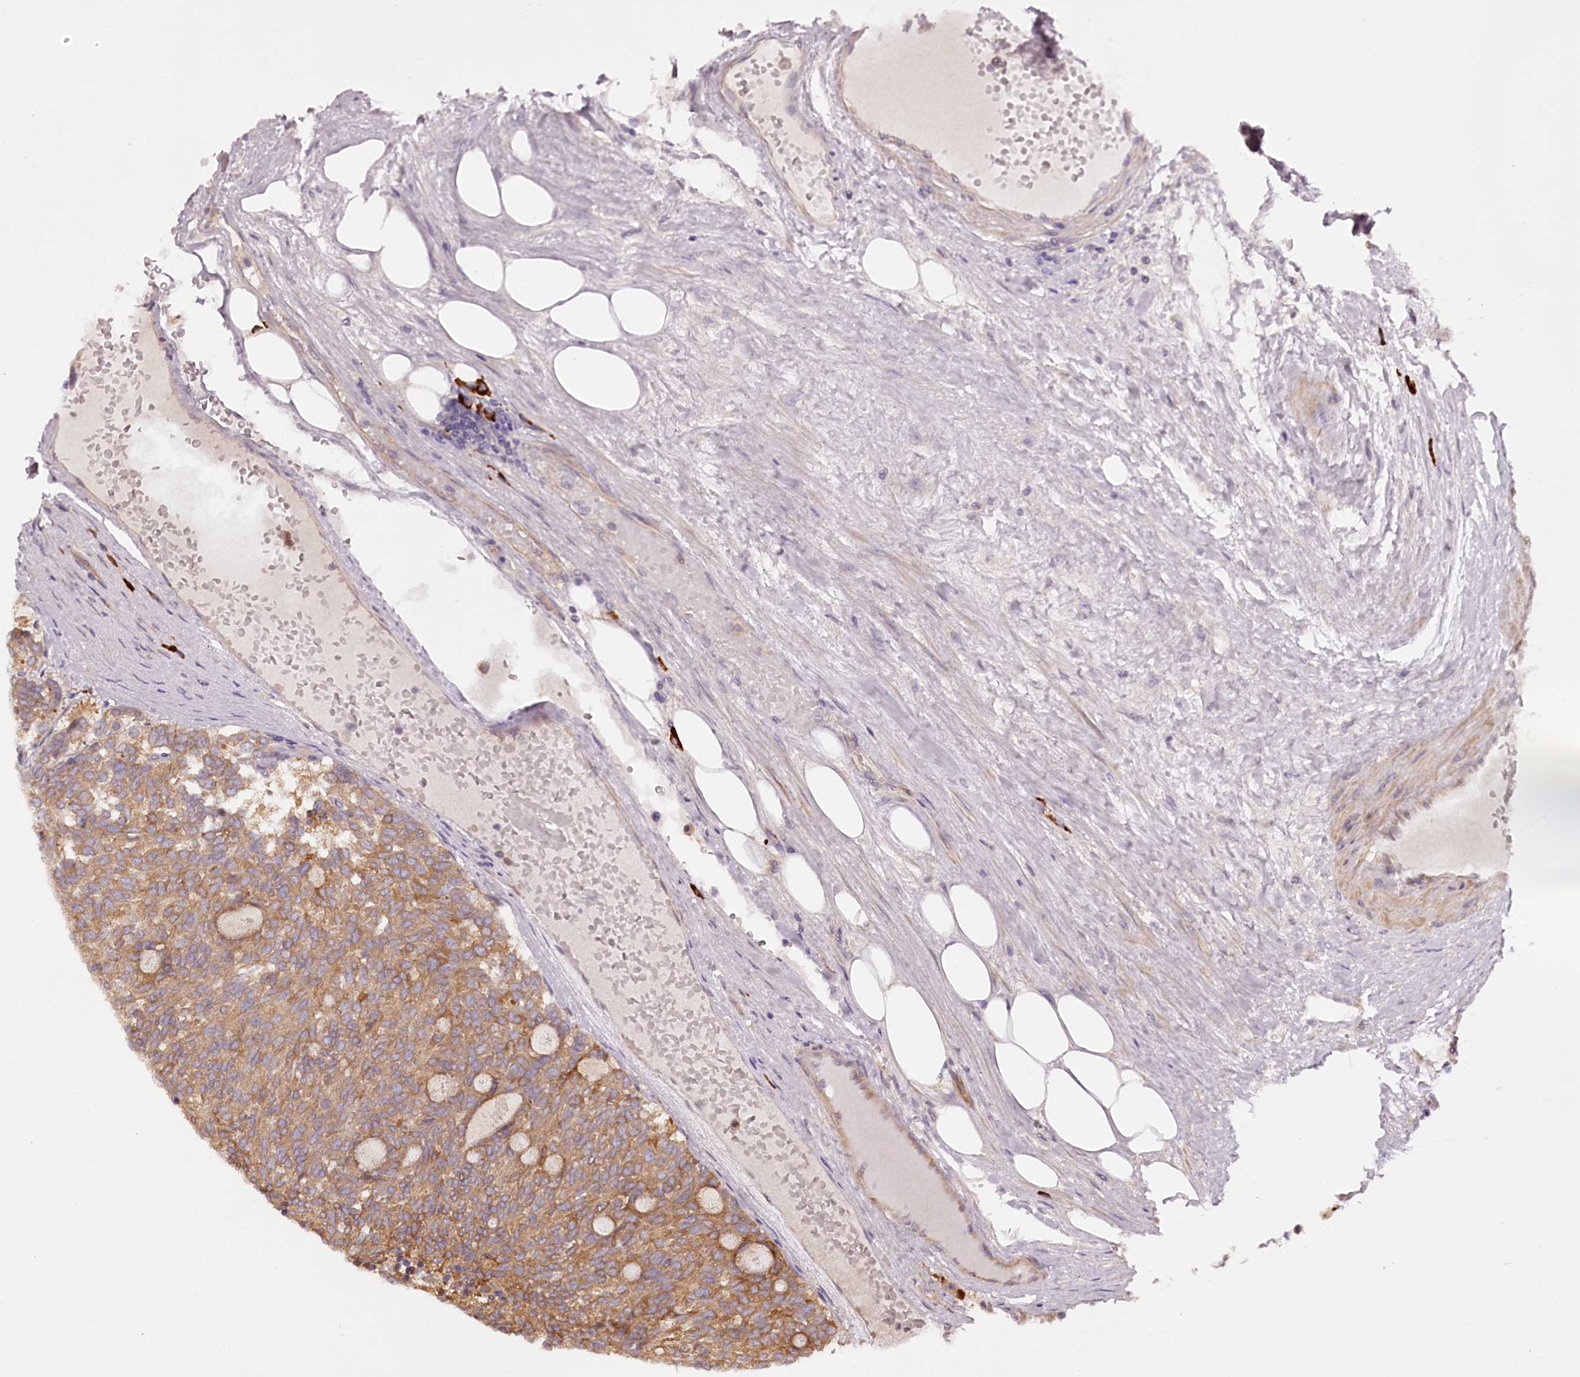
{"staining": {"intensity": "moderate", "quantity": ">75%", "location": "cytoplasmic/membranous"}, "tissue": "carcinoid", "cell_type": "Tumor cells", "image_type": "cancer", "snomed": [{"axis": "morphology", "description": "Carcinoid, malignant, NOS"}, {"axis": "topography", "description": "Pancreas"}], "caption": "Protein expression analysis of human carcinoid reveals moderate cytoplasmic/membranous expression in about >75% of tumor cells.", "gene": "TARS1", "patient": {"sex": "female", "age": 54}}